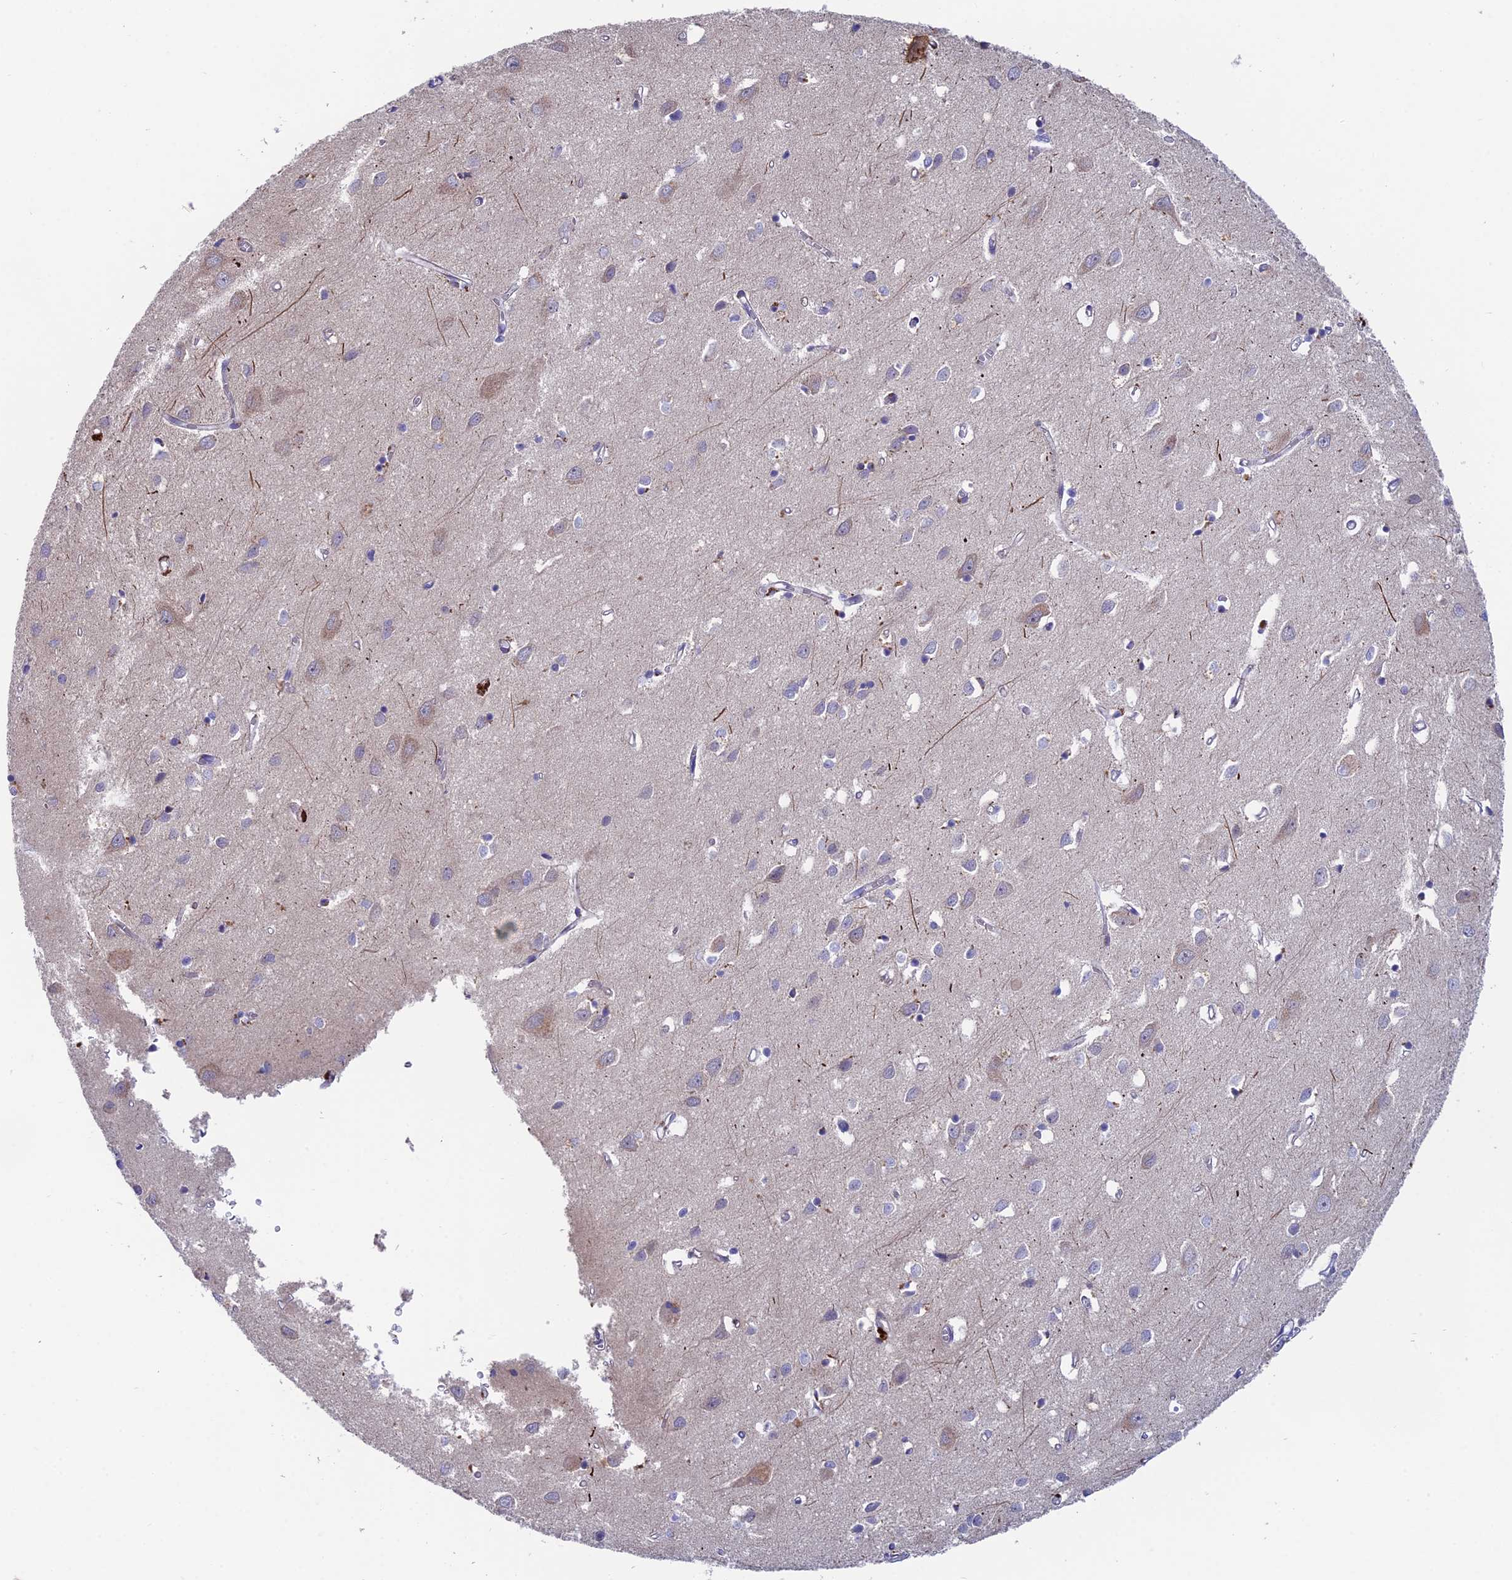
{"staining": {"intensity": "negative", "quantity": "none", "location": "none"}, "tissue": "cerebral cortex", "cell_type": "Endothelial cells", "image_type": "normal", "snomed": [{"axis": "morphology", "description": "Normal tissue, NOS"}, {"axis": "topography", "description": "Cerebral cortex"}], "caption": "Immunohistochemistry histopathology image of benign cerebral cortex stained for a protein (brown), which shows no positivity in endothelial cells.", "gene": "TENT4B", "patient": {"sex": "female", "age": 64}}